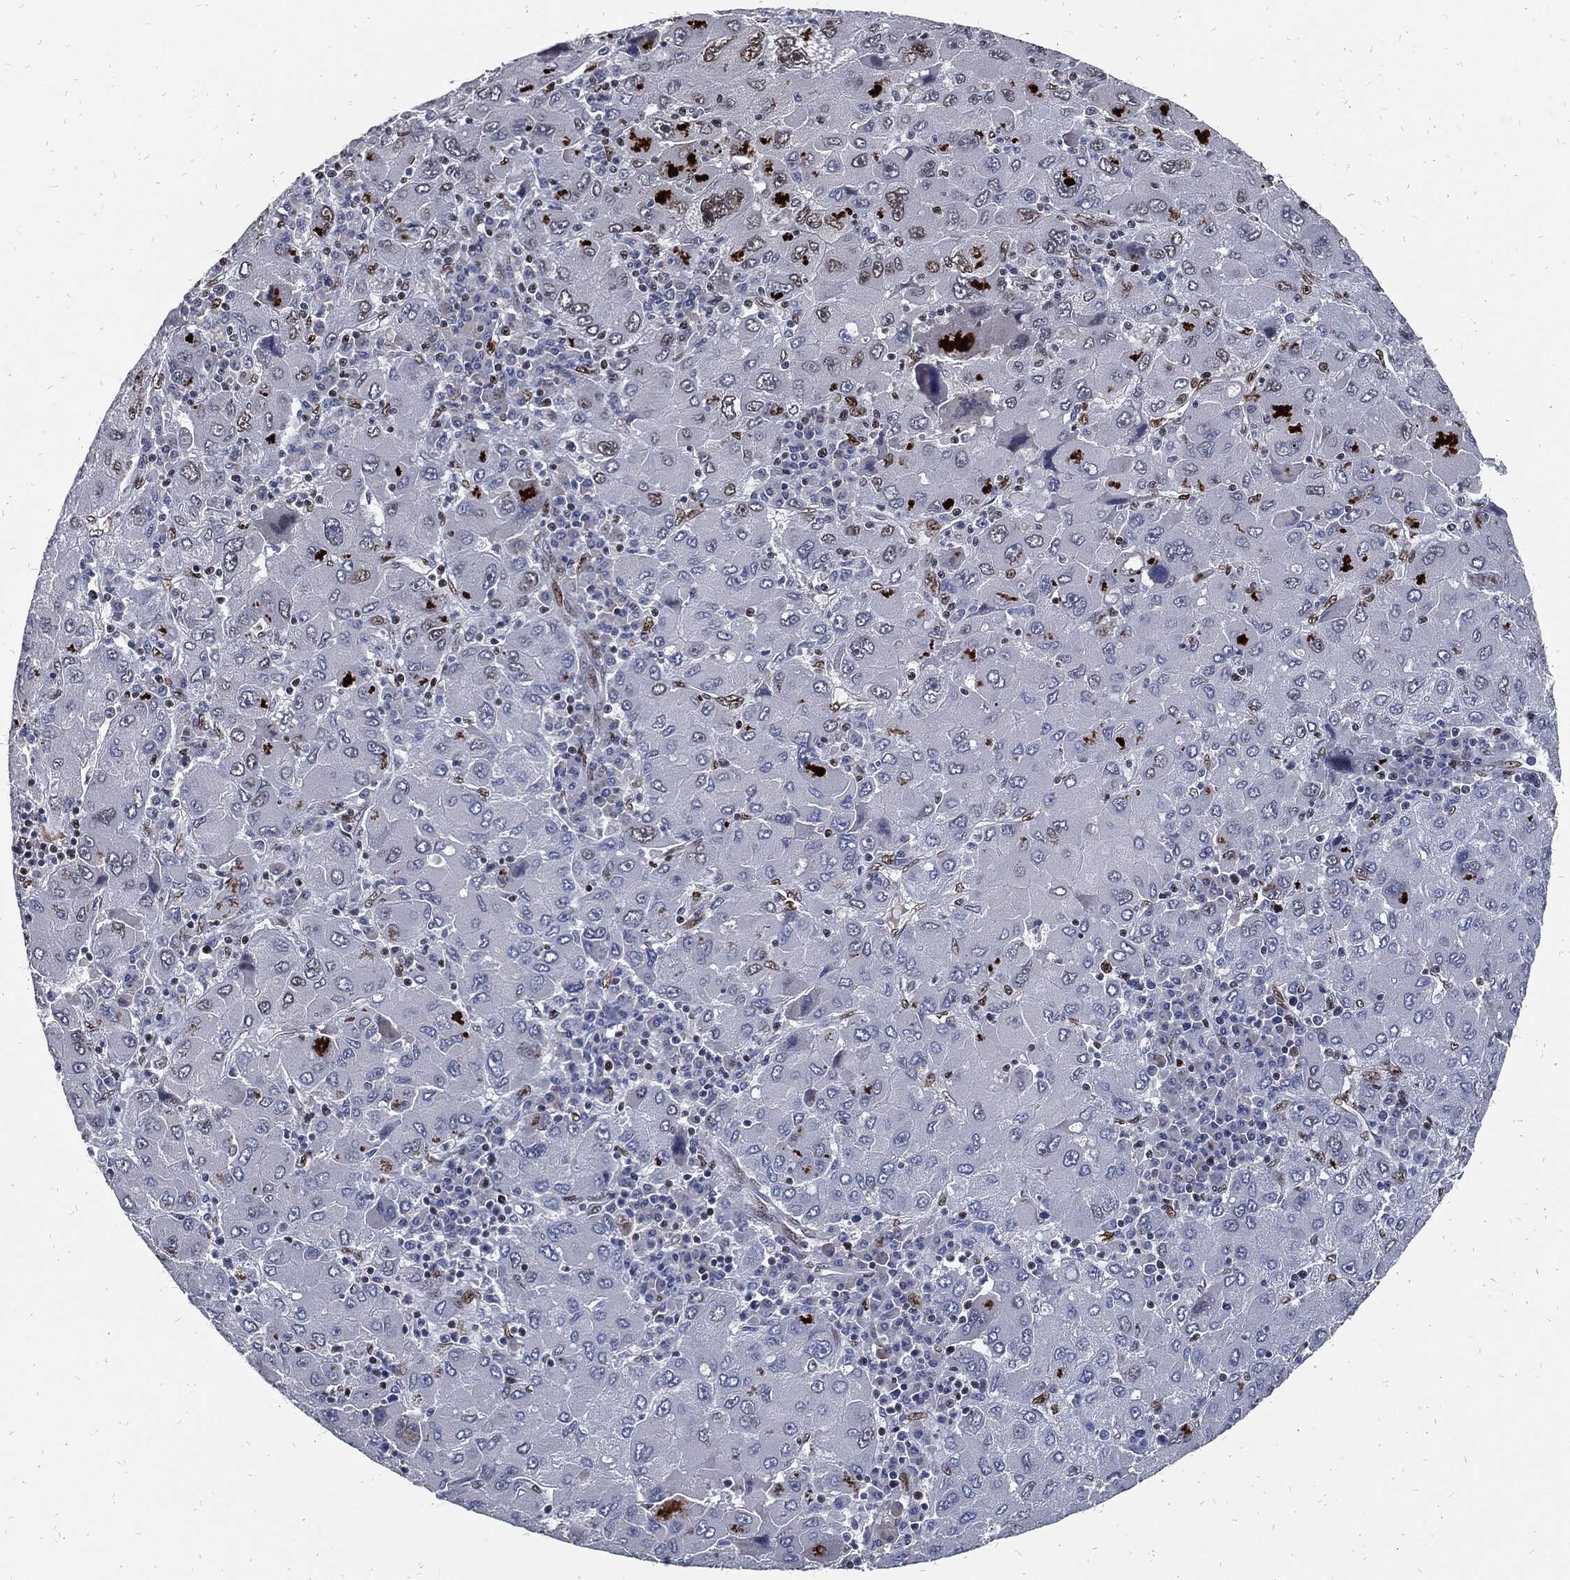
{"staining": {"intensity": "negative", "quantity": "none", "location": "none"}, "tissue": "liver cancer", "cell_type": "Tumor cells", "image_type": "cancer", "snomed": [{"axis": "morphology", "description": "Carcinoma, Hepatocellular, NOS"}, {"axis": "topography", "description": "Liver"}], "caption": "Immunohistochemistry (IHC) histopathology image of human liver hepatocellular carcinoma stained for a protein (brown), which displays no staining in tumor cells.", "gene": "JUN", "patient": {"sex": "male", "age": 75}}